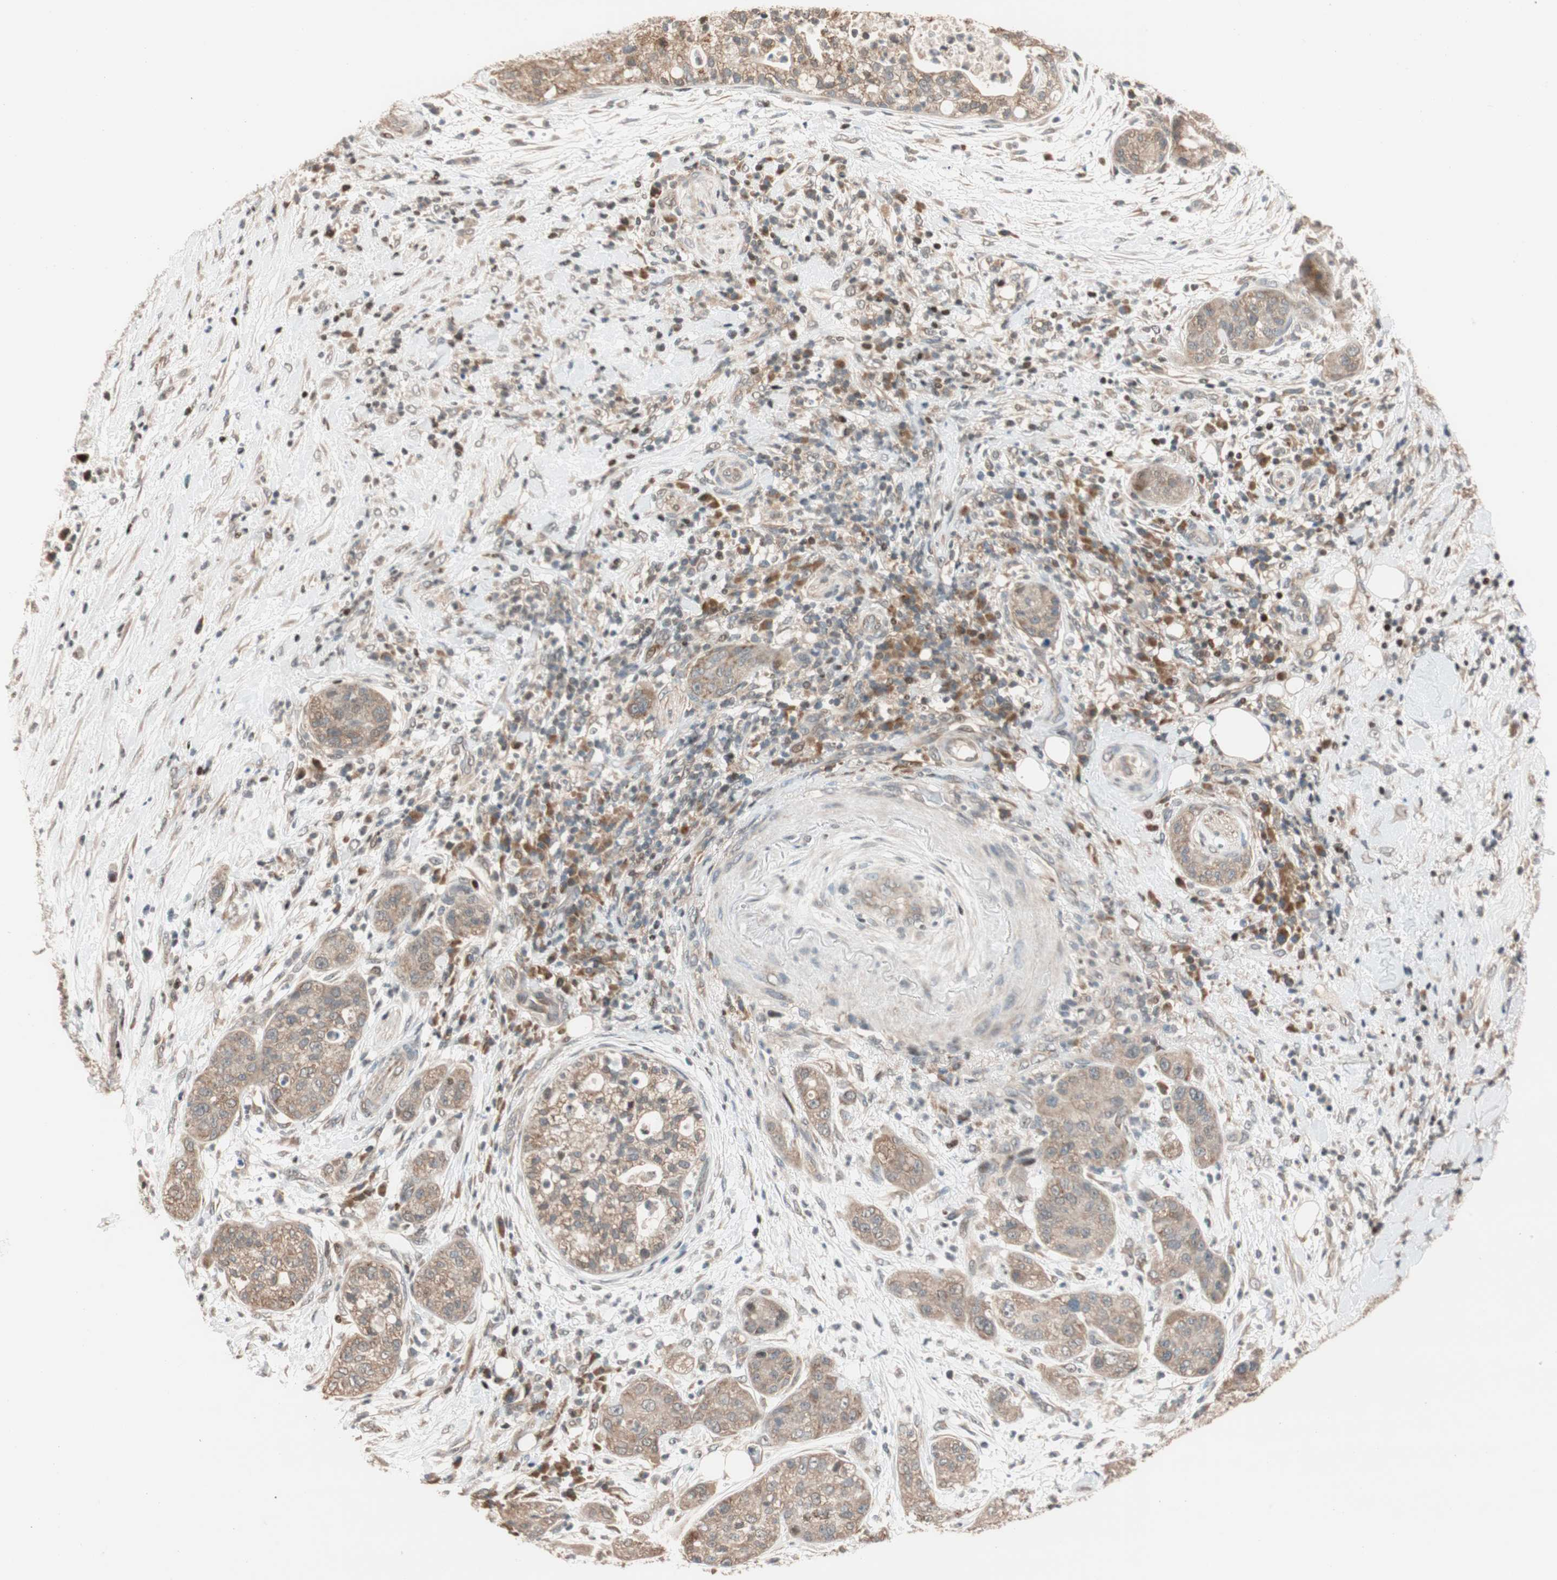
{"staining": {"intensity": "moderate", "quantity": ">75%", "location": "cytoplasmic/membranous"}, "tissue": "pancreatic cancer", "cell_type": "Tumor cells", "image_type": "cancer", "snomed": [{"axis": "morphology", "description": "Adenocarcinoma, NOS"}, {"axis": "topography", "description": "Pancreas"}], "caption": "Protein expression analysis of human pancreatic cancer (adenocarcinoma) reveals moderate cytoplasmic/membranous expression in approximately >75% of tumor cells. The protein of interest is shown in brown color, while the nuclei are stained blue.", "gene": "HECW1", "patient": {"sex": "female", "age": 78}}